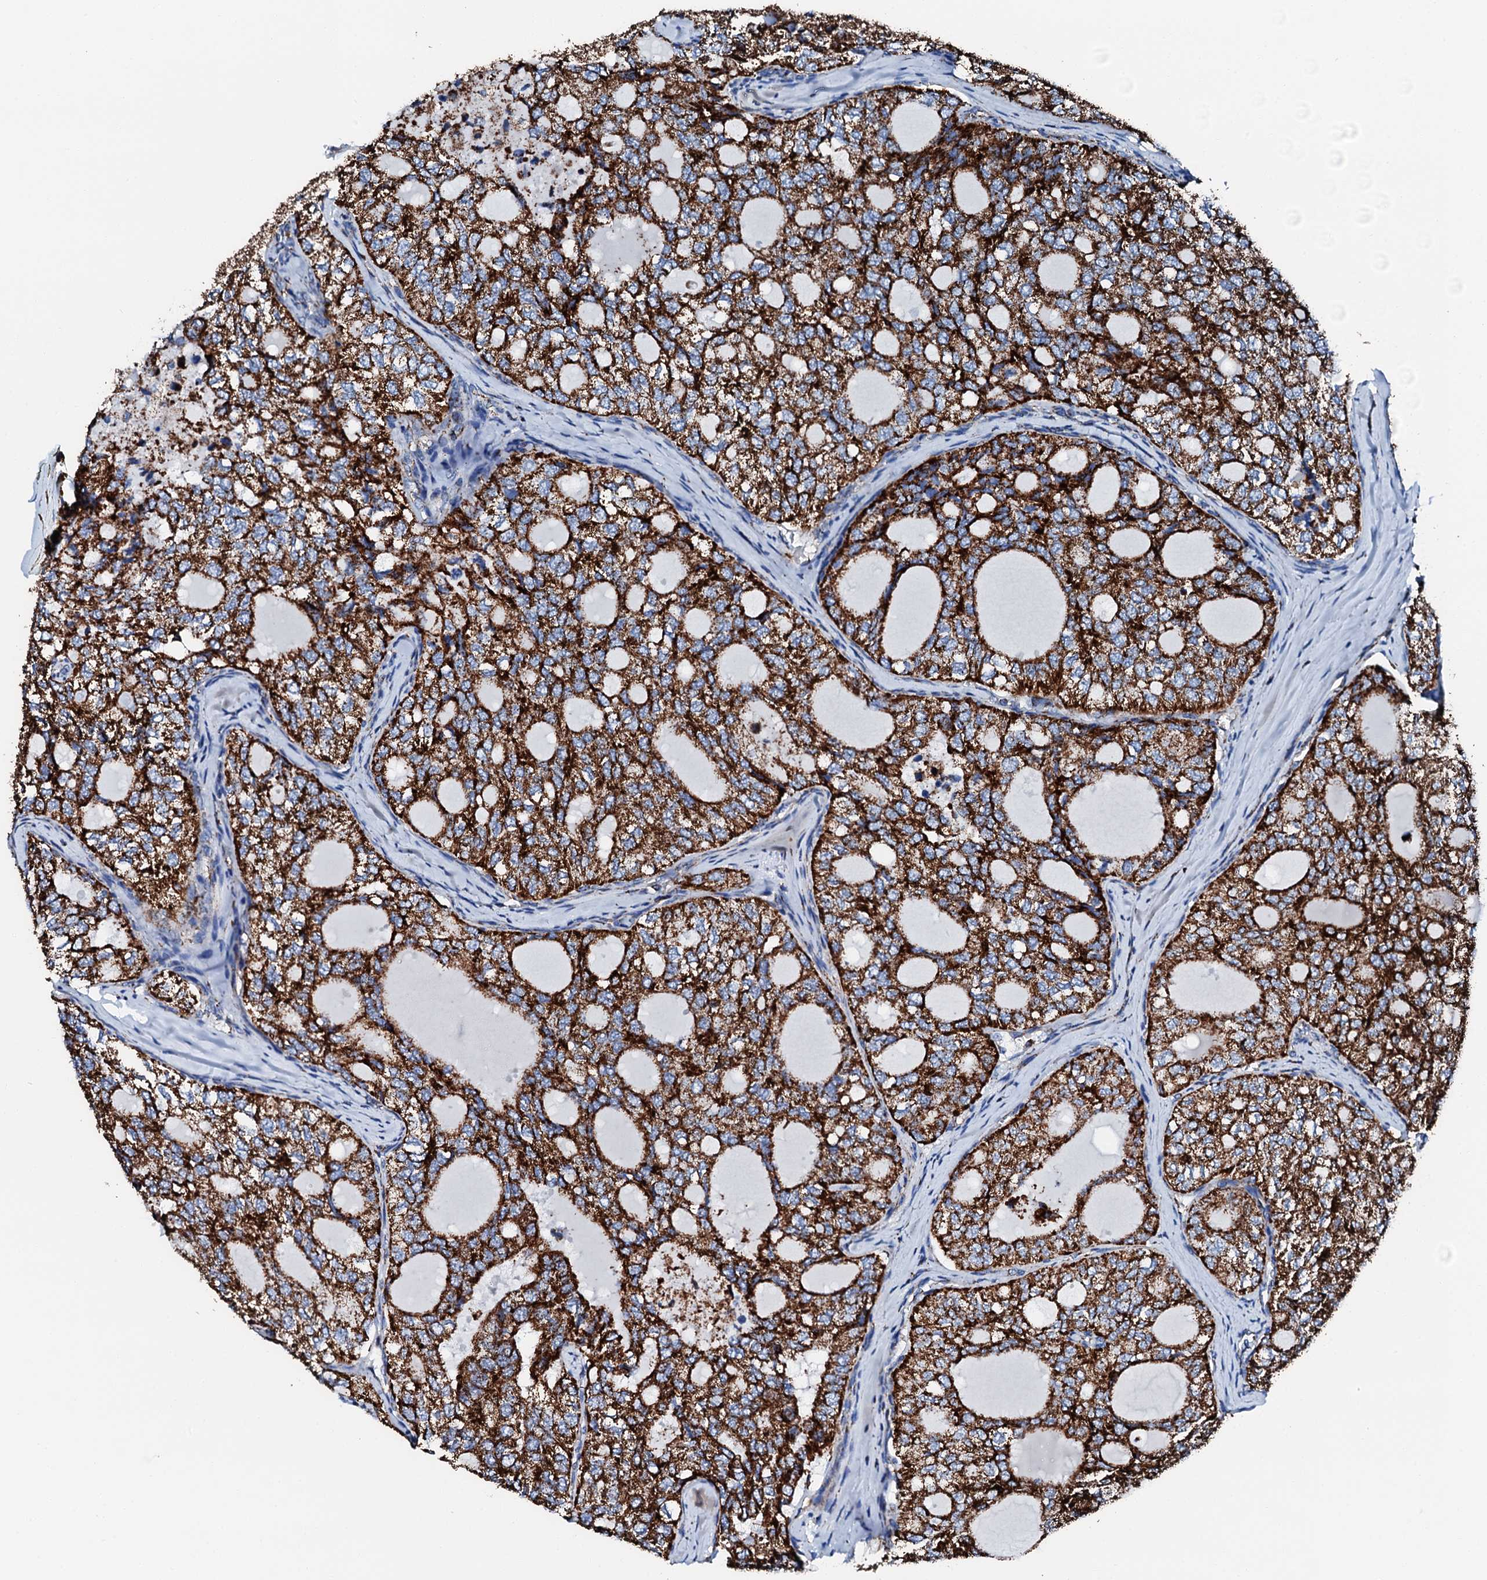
{"staining": {"intensity": "strong", "quantity": ">75%", "location": "cytoplasmic/membranous"}, "tissue": "thyroid cancer", "cell_type": "Tumor cells", "image_type": "cancer", "snomed": [{"axis": "morphology", "description": "Follicular adenoma carcinoma, NOS"}, {"axis": "topography", "description": "Thyroid gland"}], "caption": "An immunohistochemistry image of tumor tissue is shown. Protein staining in brown shows strong cytoplasmic/membranous positivity in follicular adenoma carcinoma (thyroid) within tumor cells.", "gene": "HADH", "patient": {"sex": "male", "age": 75}}